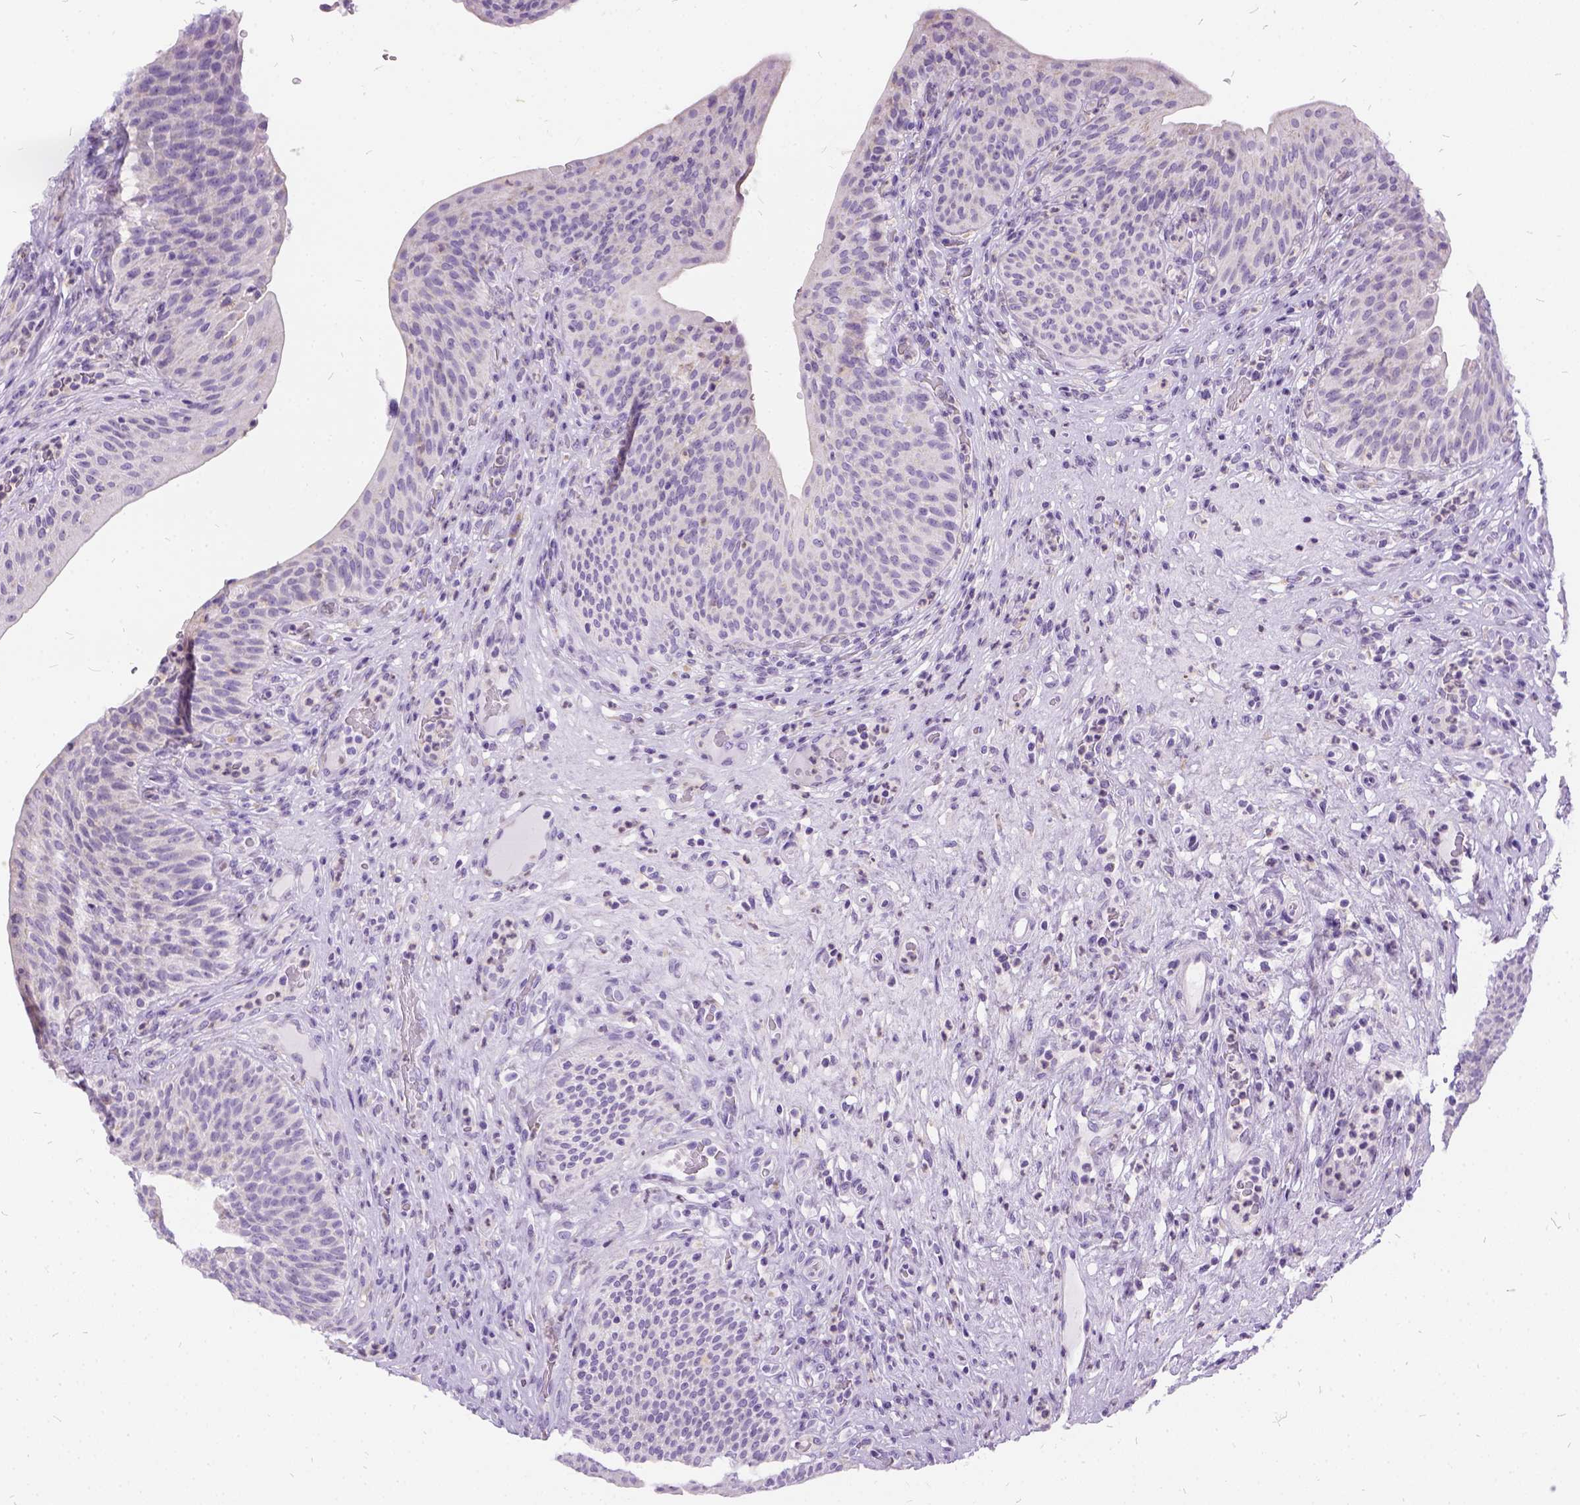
{"staining": {"intensity": "negative", "quantity": "none", "location": "none"}, "tissue": "urinary bladder", "cell_type": "Urothelial cells", "image_type": "normal", "snomed": [{"axis": "morphology", "description": "Normal tissue, NOS"}, {"axis": "topography", "description": "Urinary bladder"}, {"axis": "topography", "description": "Peripheral nerve tissue"}], "caption": "Urothelial cells are negative for protein expression in normal human urinary bladder. (DAB immunohistochemistry (IHC), high magnification).", "gene": "FDX1", "patient": {"sex": "male", "age": 66}}